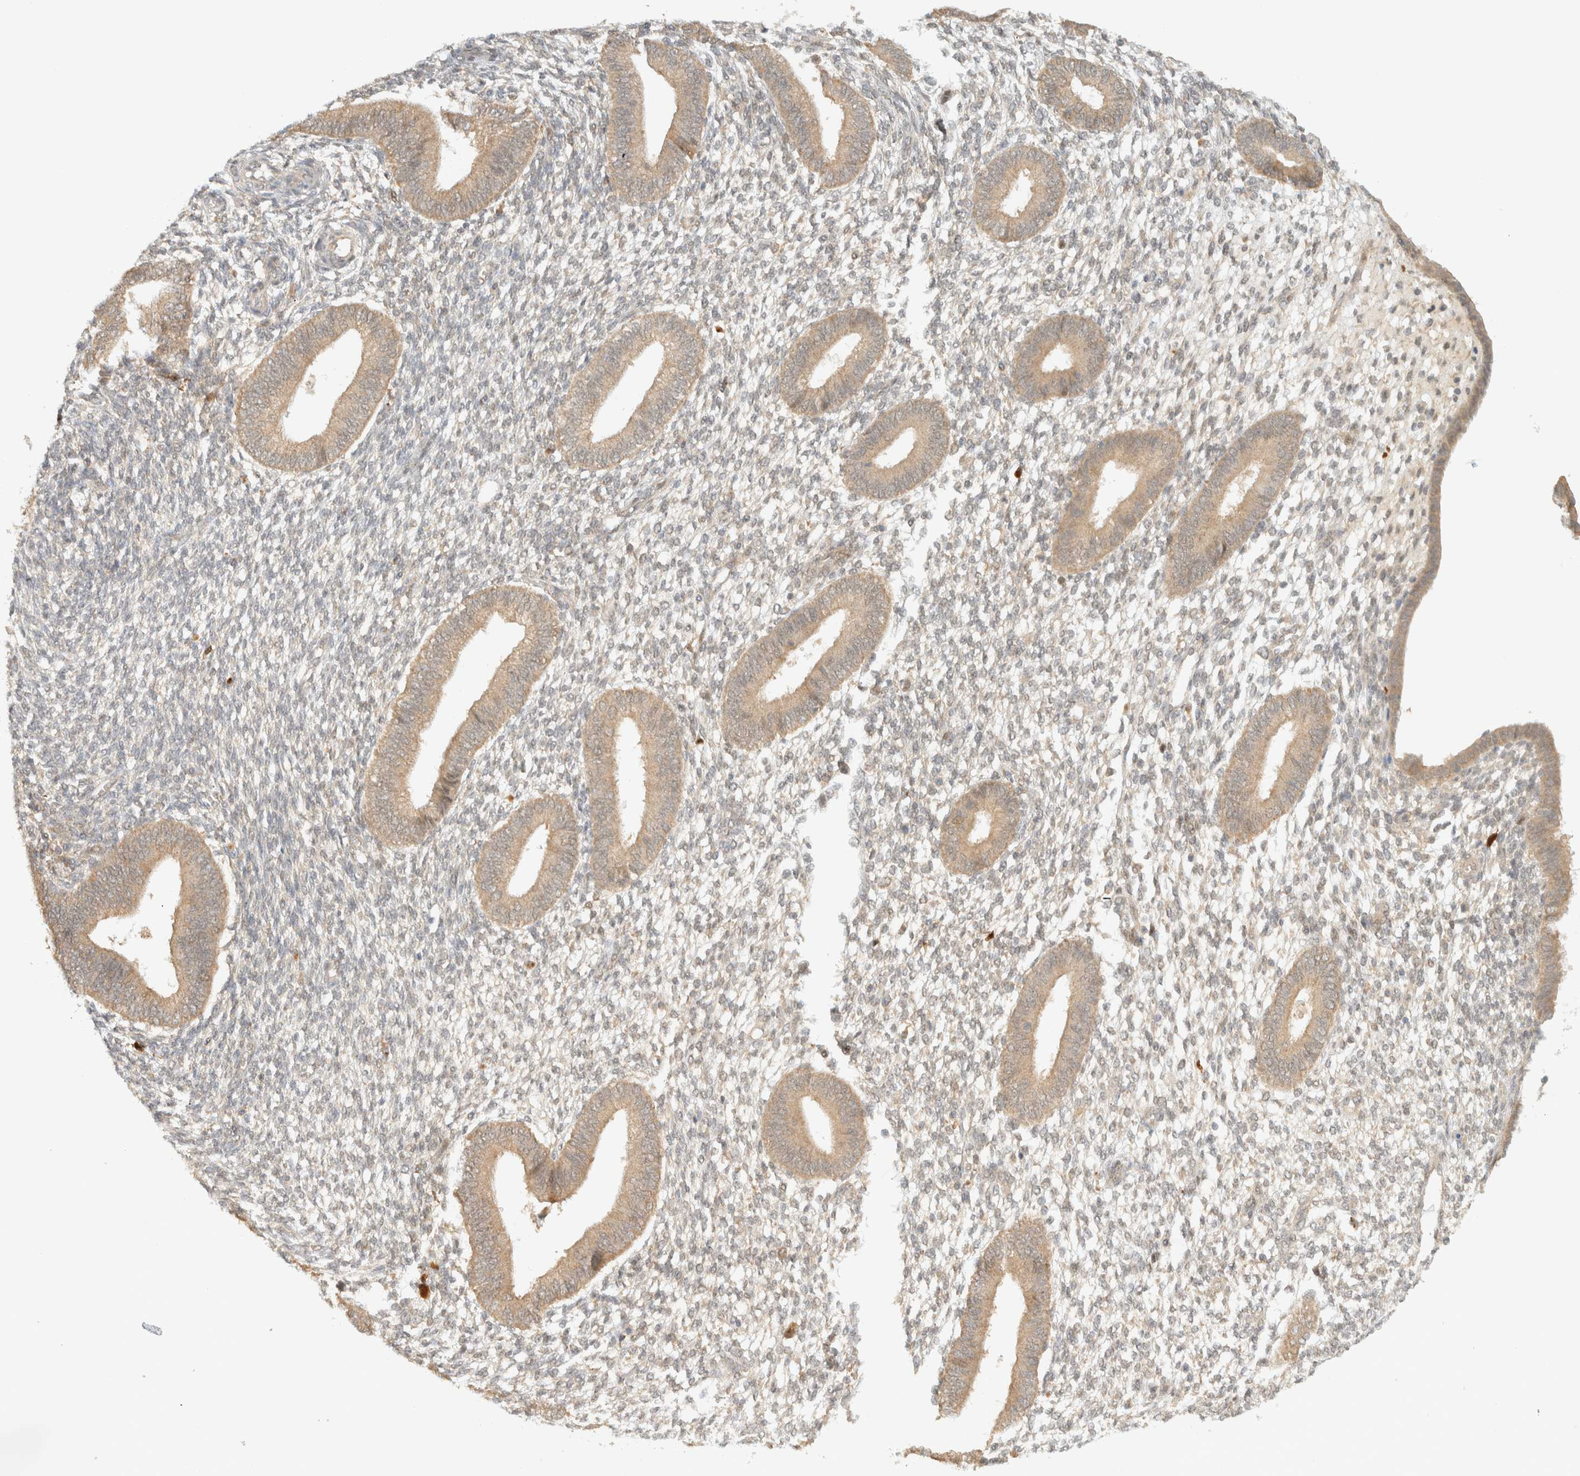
{"staining": {"intensity": "weak", "quantity": "<25%", "location": "cytoplasmic/membranous"}, "tissue": "endometrium", "cell_type": "Cells in endometrial stroma", "image_type": "normal", "snomed": [{"axis": "morphology", "description": "Normal tissue, NOS"}, {"axis": "topography", "description": "Endometrium"}], "caption": "High power microscopy photomicrograph of an immunohistochemistry (IHC) micrograph of normal endometrium, revealing no significant expression in cells in endometrial stroma.", "gene": "ZBTB34", "patient": {"sex": "female", "age": 46}}